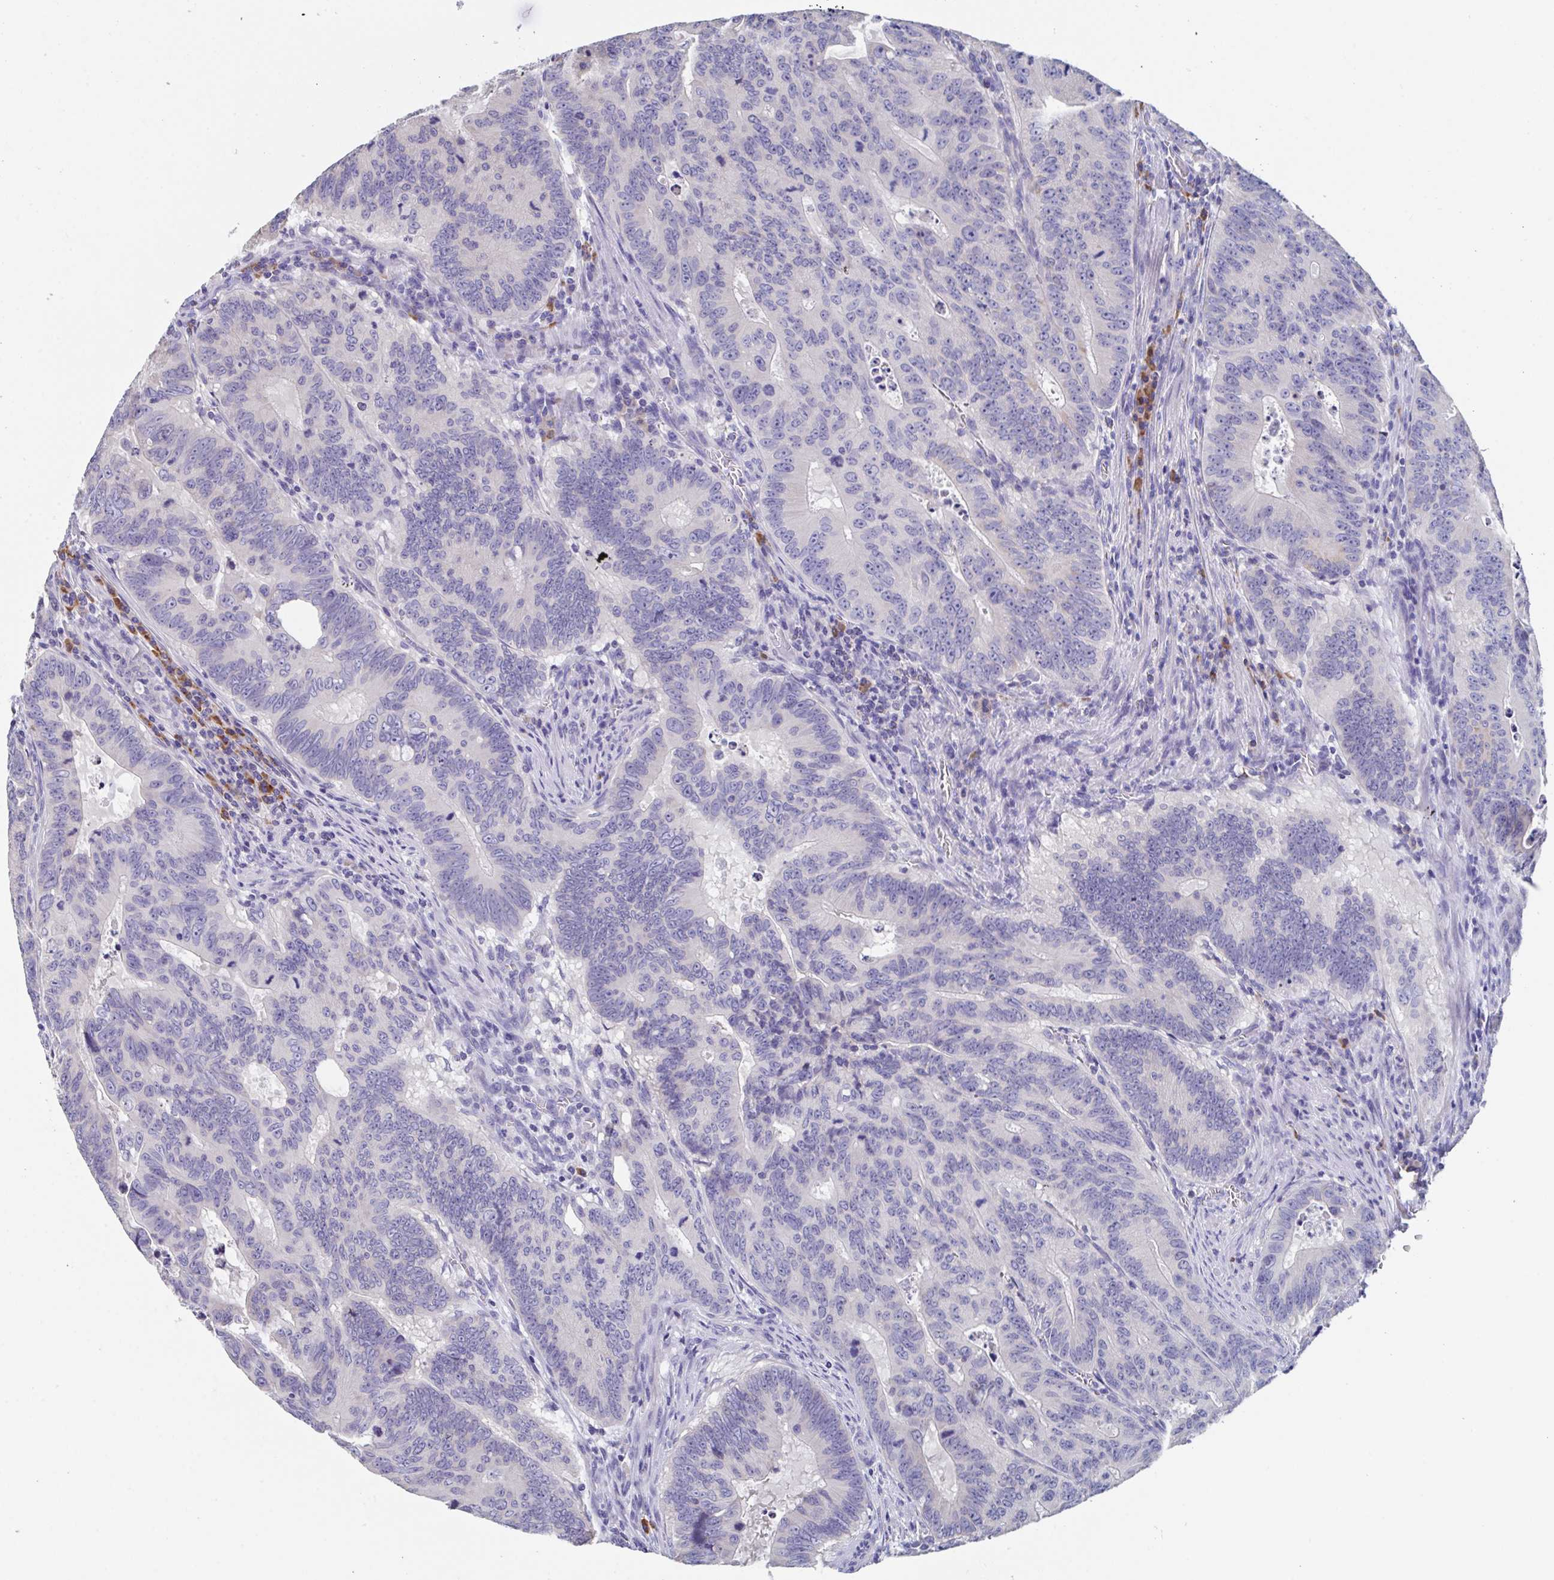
{"staining": {"intensity": "negative", "quantity": "none", "location": "none"}, "tissue": "colorectal cancer", "cell_type": "Tumor cells", "image_type": "cancer", "snomed": [{"axis": "morphology", "description": "Adenocarcinoma, NOS"}, {"axis": "topography", "description": "Colon"}], "caption": "IHC photomicrograph of colorectal cancer (adenocarcinoma) stained for a protein (brown), which displays no positivity in tumor cells. (Immunohistochemistry (ihc), brightfield microscopy, high magnification).", "gene": "LRRC58", "patient": {"sex": "male", "age": 62}}